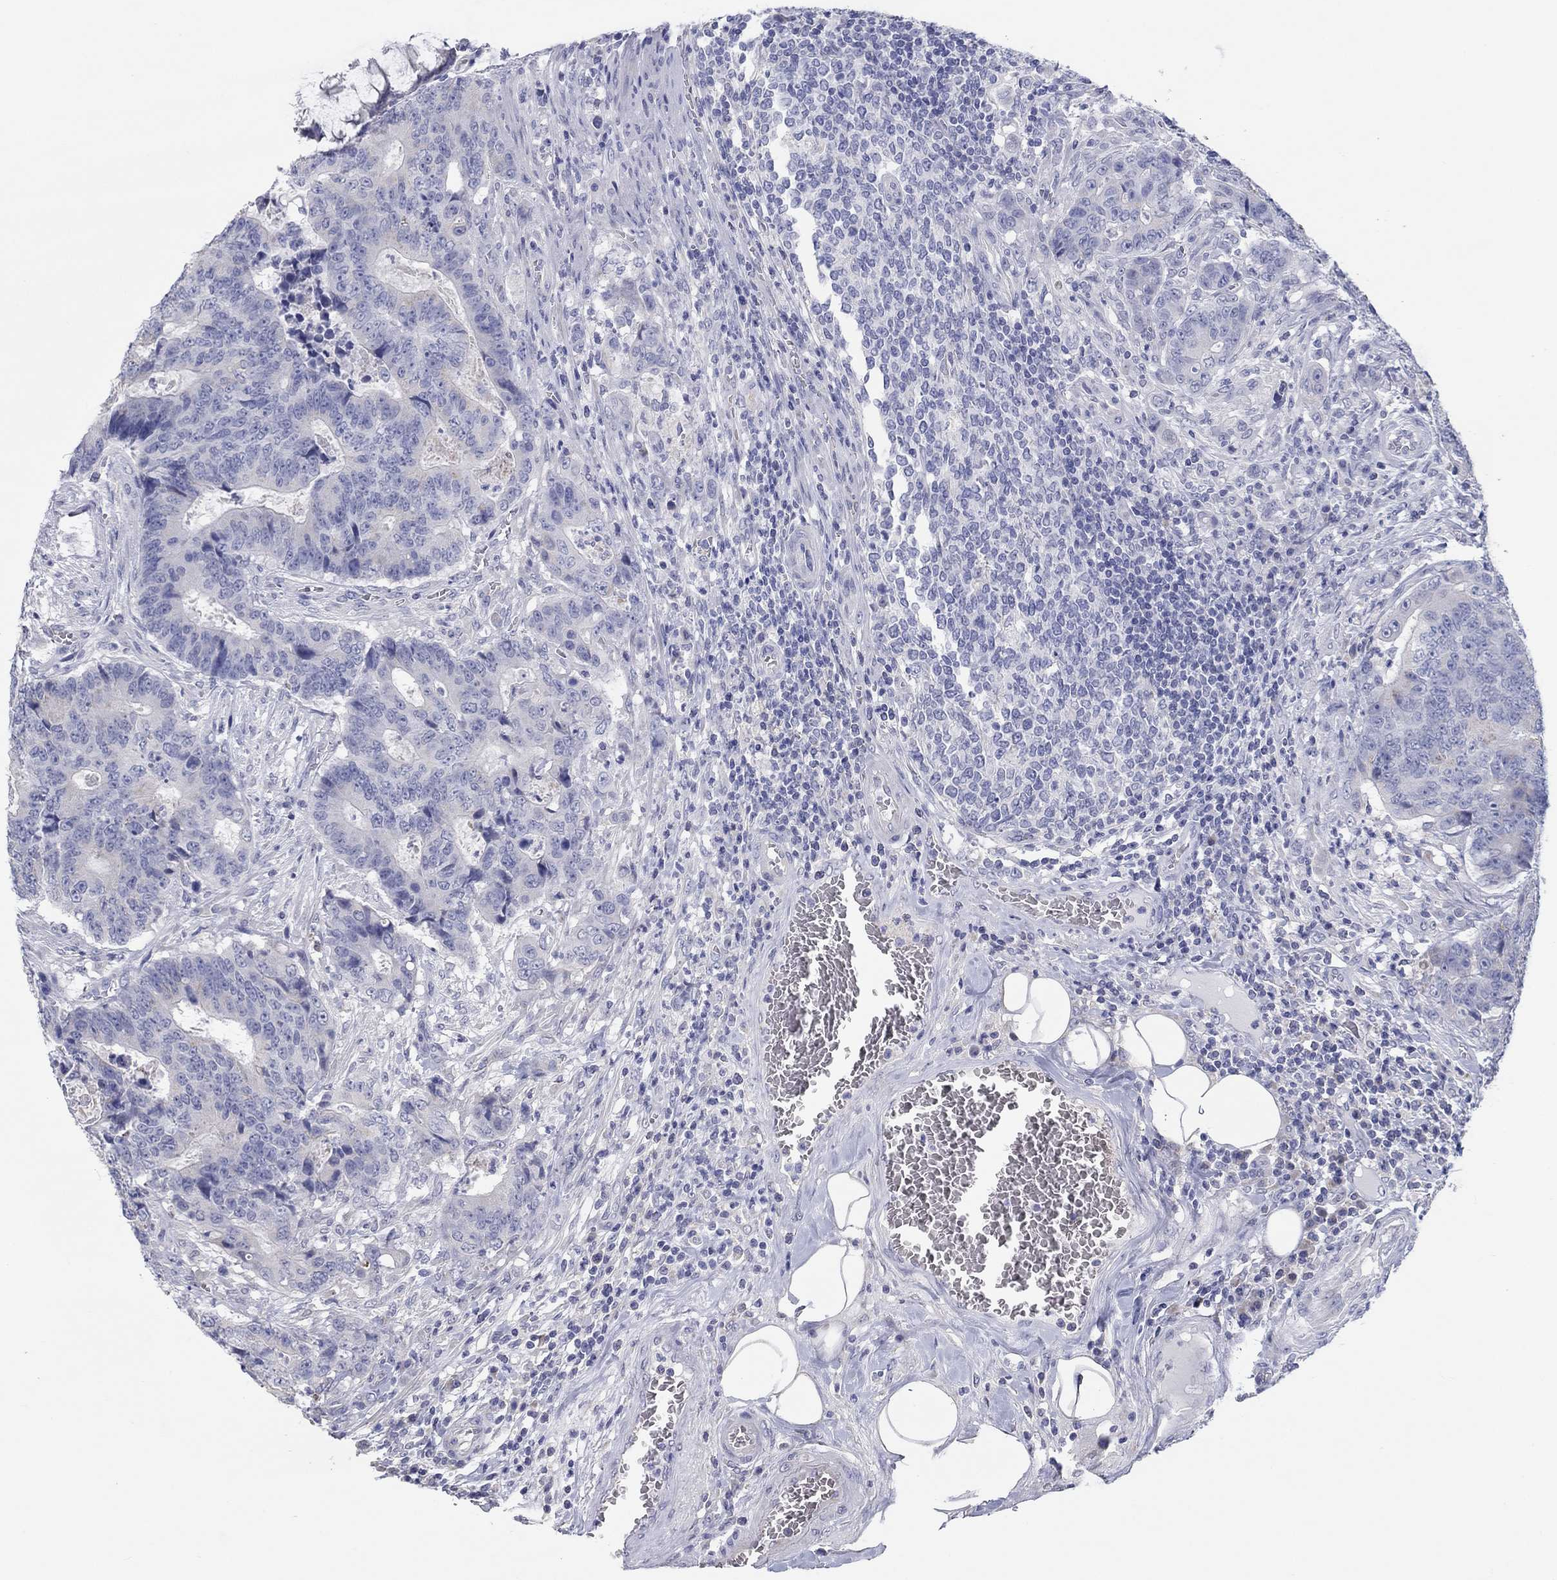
{"staining": {"intensity": "negative", "quantity": "none", "location": "none"}, "tissue": "colorectal cancer", "cell_type": "Tumor cells", "image_type": "cancer", "snomed": [{"axis": "morphology", "description": "Adenocarcinoma, NOS"}, {"axis": "topography", "description": "Colon"}], "caption": "Colorectal cancer (adenocarcinoma) was stained to show a protein in brown. There is no significant positivity in tumor cells. (Brightfield microscopy of DAB immunohistochemistry (IHC) at high magnification).", "gene": "LRRC4C", "patient": {"sex": "female", "age": 48}}